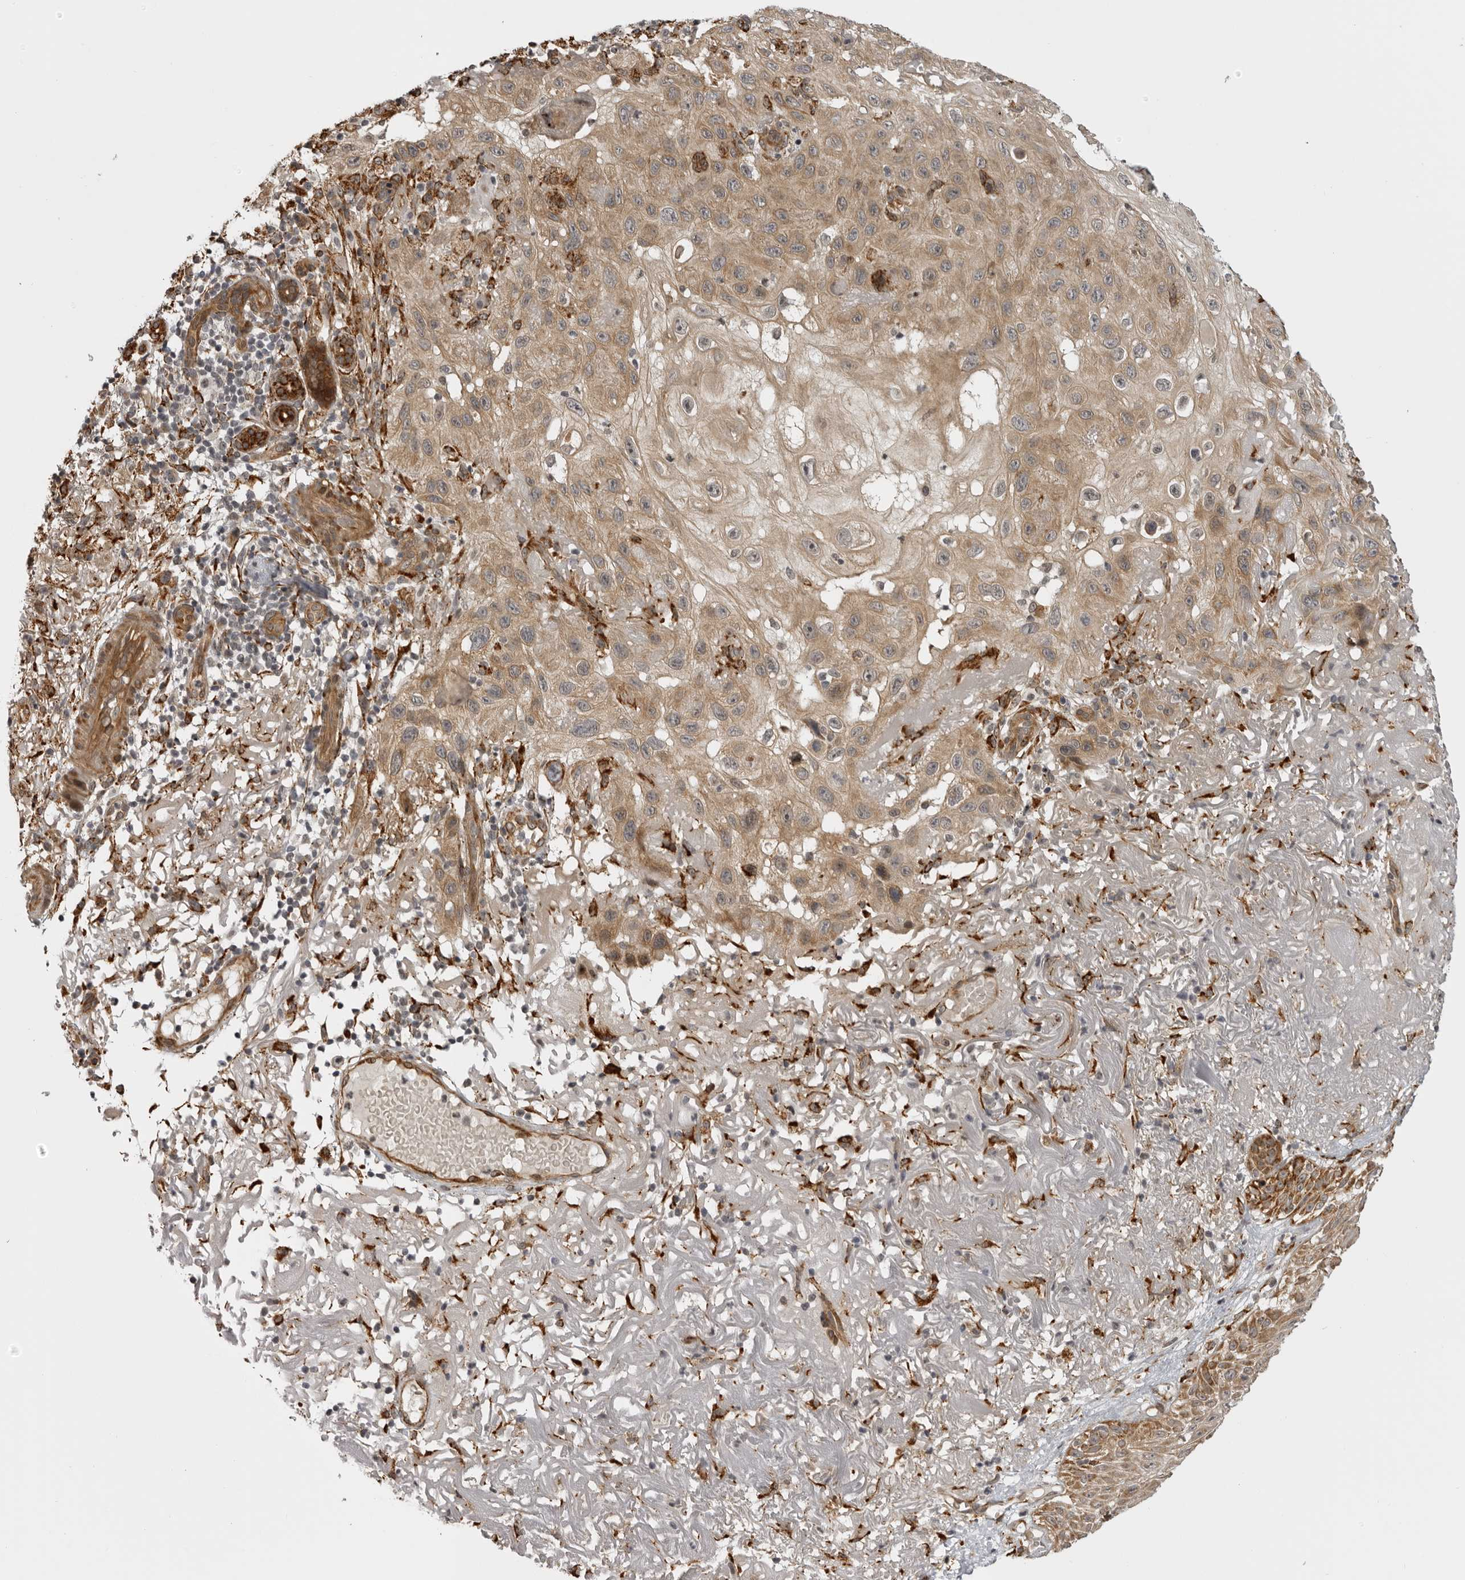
{"staining": {"intensity": "moderate", "quantity": ">75%", "location": "cytoplasmic/membranous"}, "tissue": "skin cancer", "cell_type": "Tumor cells", "image_type": "cancer", "snomed": [{"axis": "morphology", "description": "Normal tissue, NOS"}, {"axis": "morphology", "description": "Squamous cell carcinoma, NOS"}, {"axis": "topography", "description": "Skin"}], "caption": "A photomicrograph of human skin cancer stained for a protein exhibits moderate cytoplasmic/membranous brown staining in tumor cells.", "gene": "DNAH14", "patient": {"sex": "female", "age": 96}}